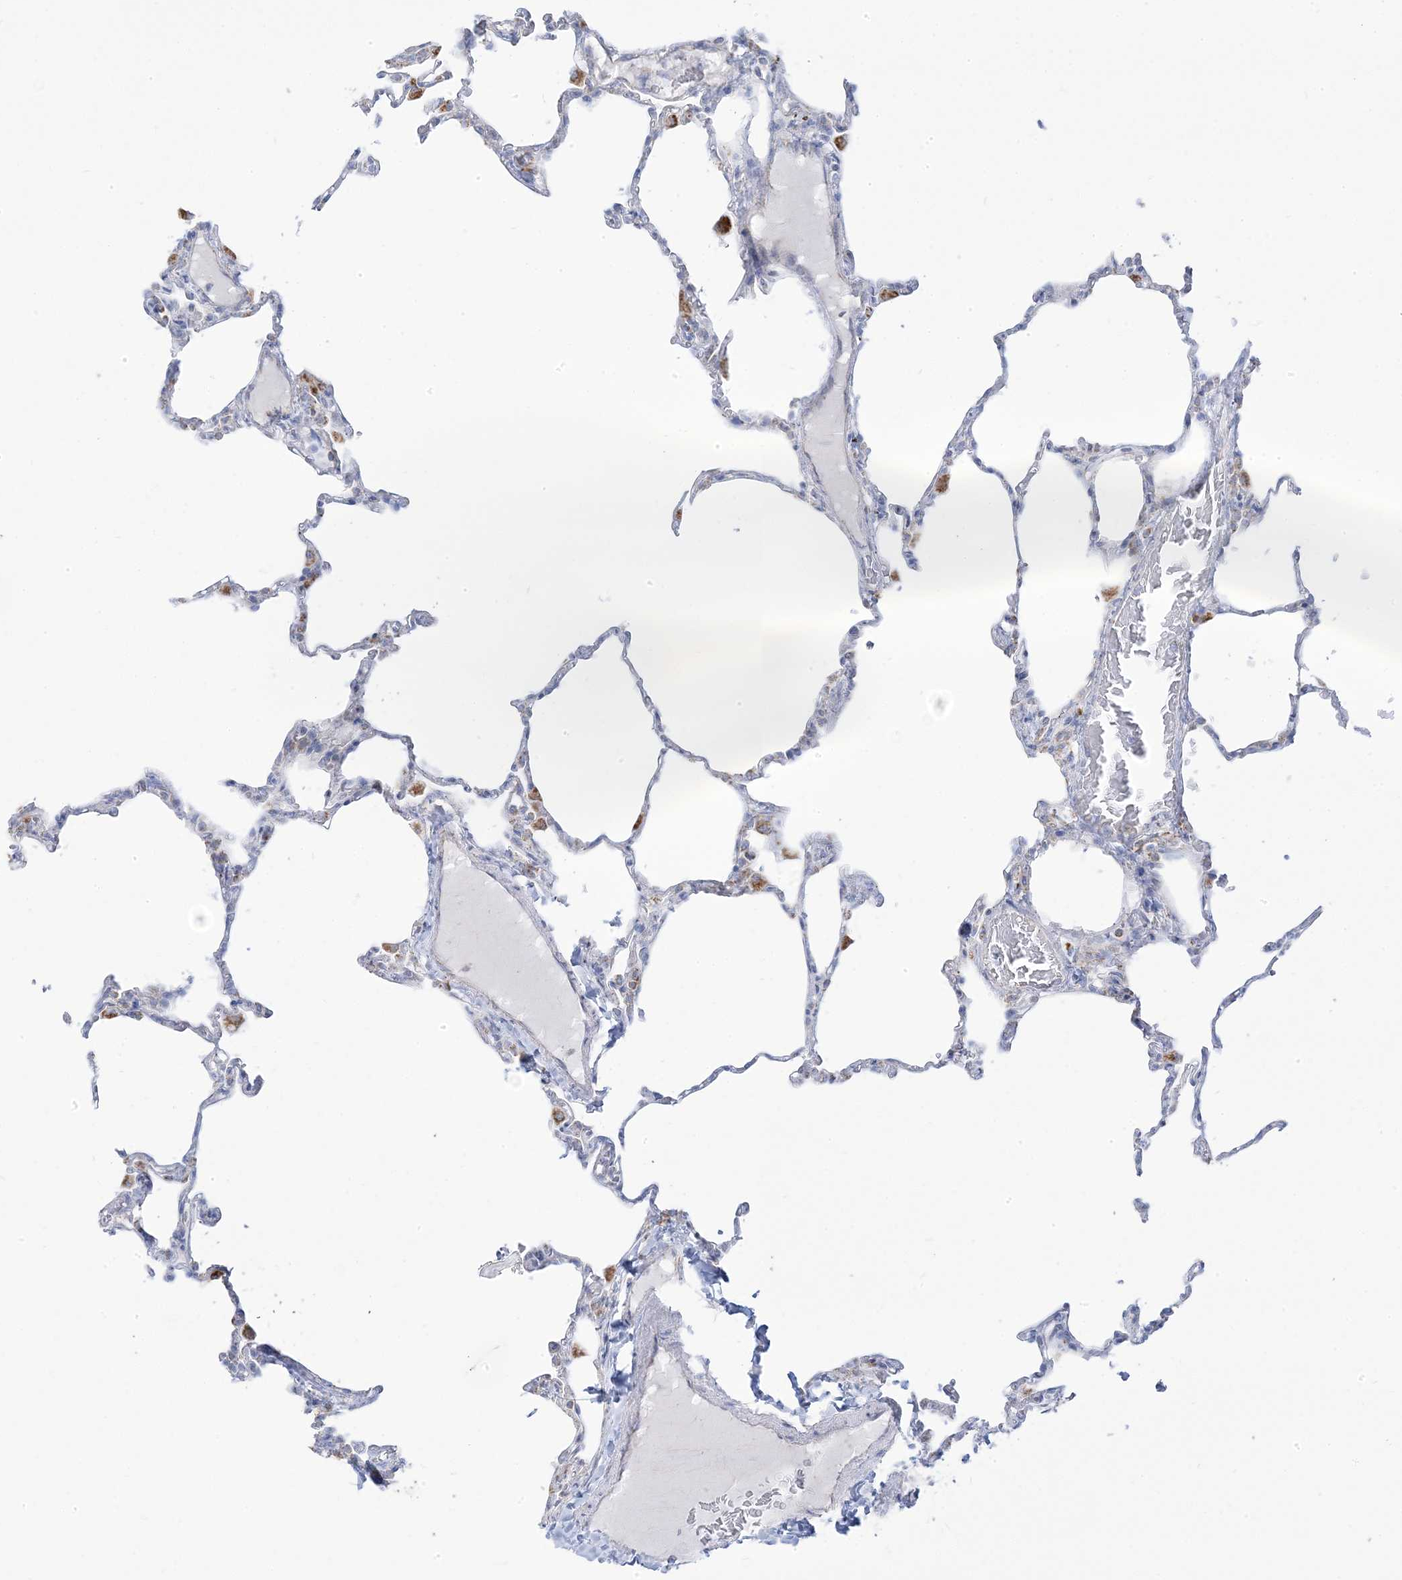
{"staining": {"intensity": "negative", "quantity": "none", "location": "none"}, "tissue": "lung", "cell_type": "Alveolar cells", "image_type": "normal", "snomed": [{"axis": "morphology", "description": "Normal tissue, NOS"}, {"axis": "topography", "description": "Lung"}], "caption": "Immunohistochemistry micrograph of benign lung stained for a protein (brown), which displays no positivity in alveolar cells.", "gene": "PCCB", "patient": {"sex": "male", "age": 20}}